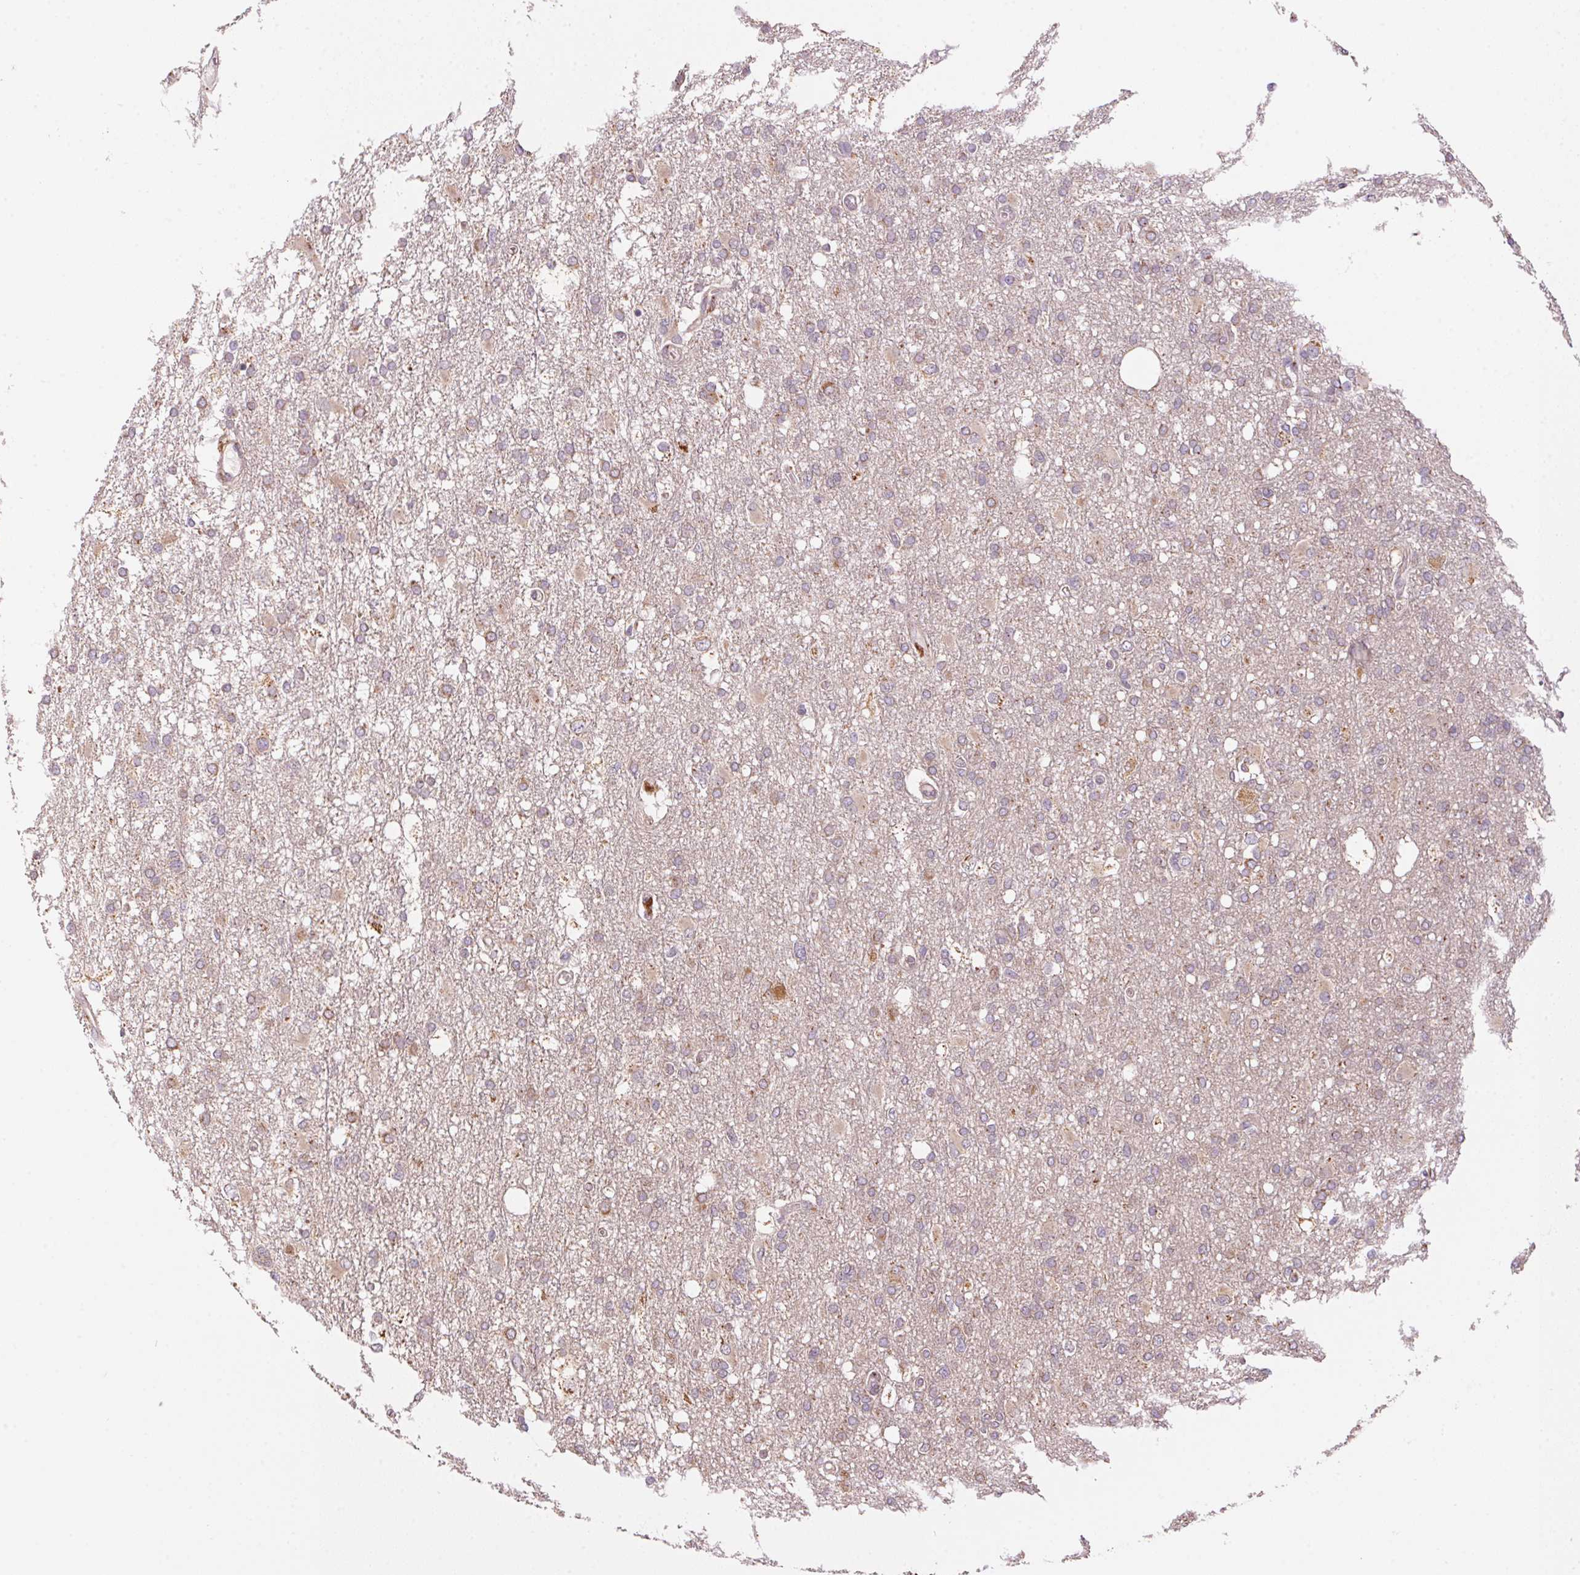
{"staining": {"intensity": "weak", "quantity": "25%-75%", "location": "cytoplasmic/membranous"}, "tissue": "glioma", "cell_type": "Tumor cells", "image_type": "cancer", "snomed": [{"axis": "morphology", "description": "Glioma, malignant, High grade"}, {"axis": "topography", "description": "Brain"}], "caption": "Human malignant glioma (high-grade) stained for a protein (brown) demonstrates weak cytoplasmic/membranous positive staining in about 25%-75% of tumor cells.", "gene": "ADH5", "patient": {"sex": "male", "age": 61}}